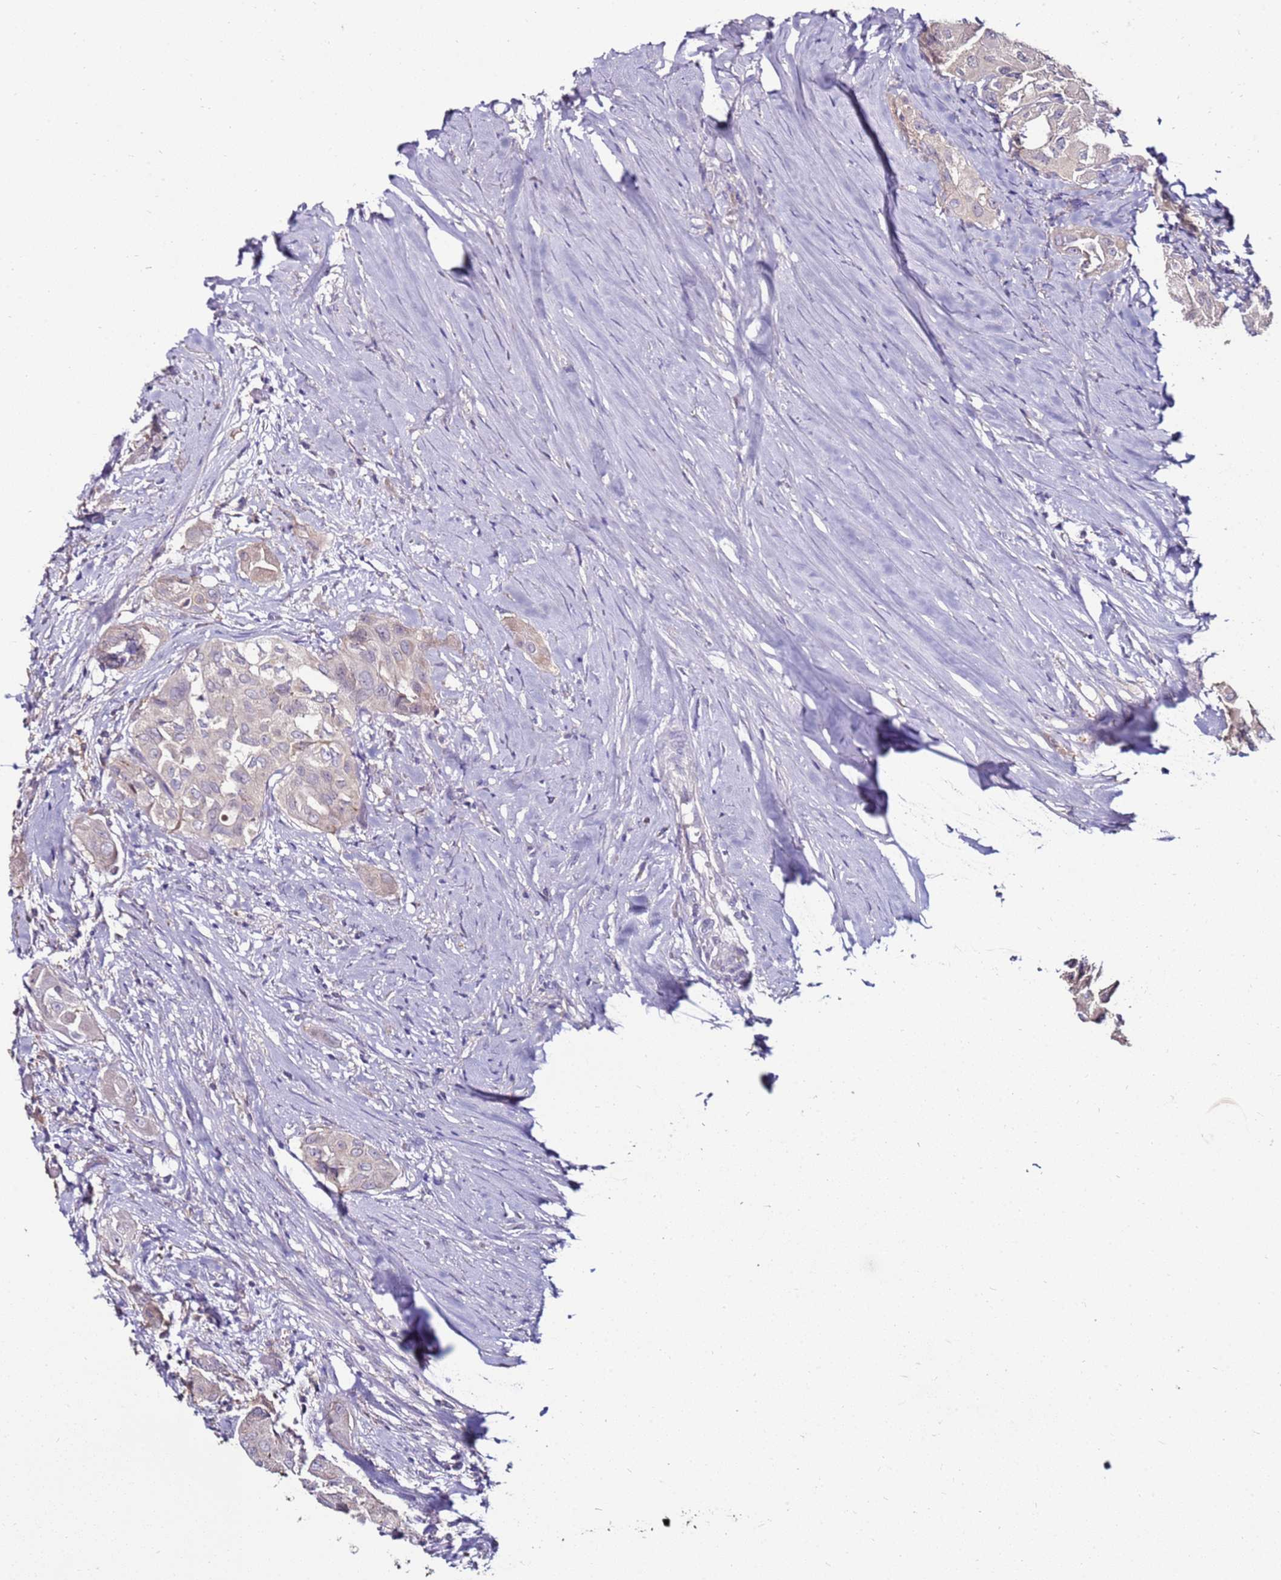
{"staining": {"intensity": "negative", "quantity": "none", "location": "none"}, "tissue": "thyroid cancer", "cell_type": "Tumor cells", "image_type": "cancer", "snomed": [{"axis": "morphology", "description": "Papillary adenocarcinoma, NOS"}, {"axis": "topography", "description": "Thyroid gland"}], "caption": "Thyroid papillary adenocarcinoma was stained to show a protein in brown. There is no significant staining in tumor cells.", "gene": "GPN3", "patient": {"sex": "female", "age": 59}}